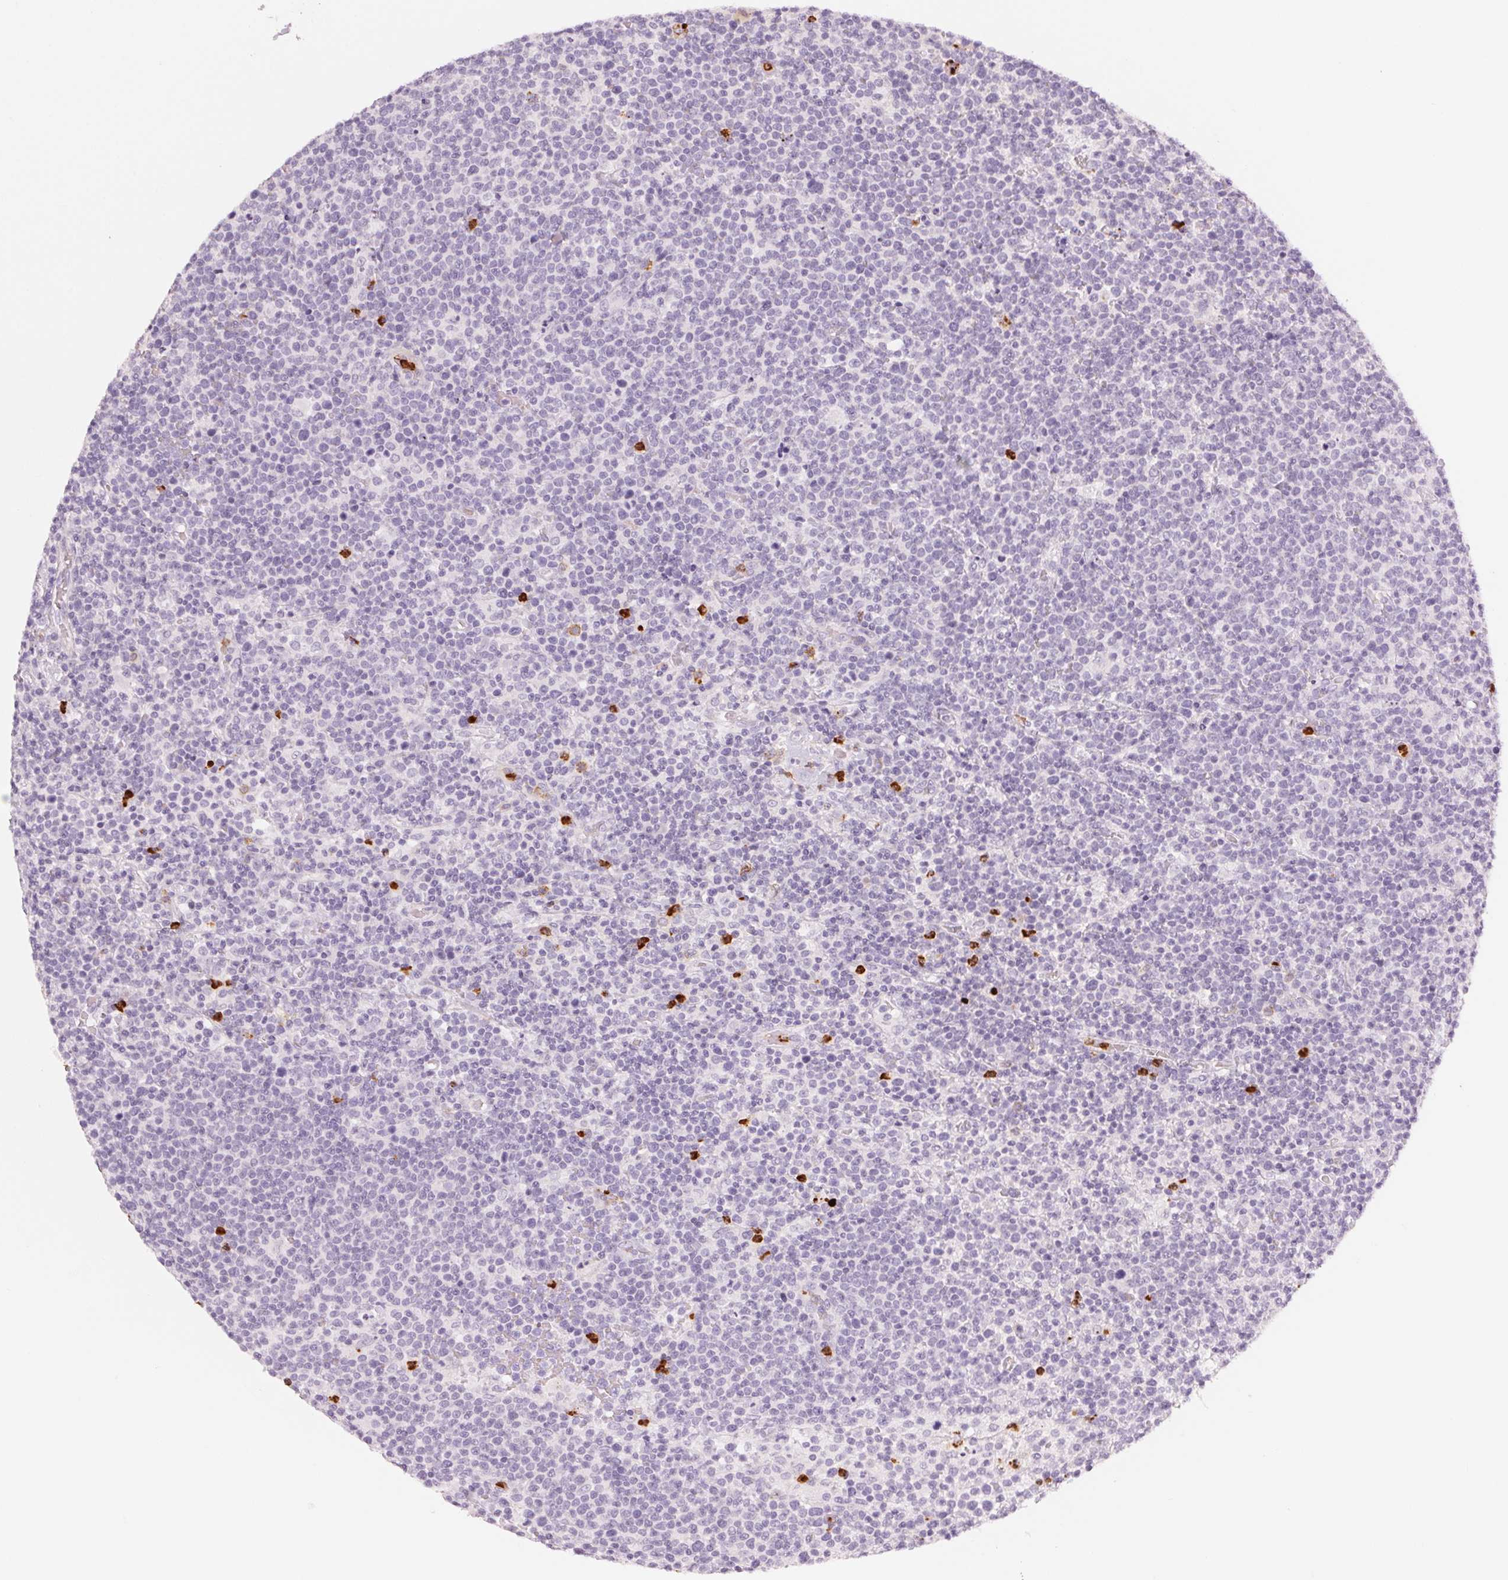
{"staining": {"intensity": "negative", "quantity": "none", "location": "none"}, "tissue": "lymphoma", "cell_type": "Tumor cells", "image_type": "cancer", "snomed": [{"axis": "morphology", "description": "Malignant lymphoma, non-Hodgkin's type, High grade"}, {"axis": "topography", "description": "Lymph node"}], "caption": "Human lymphoma stained for a protein using immunohistochemistry reveals no staining in tumor cells.", "gene": "KLK7", "patient": {"sex": "male", "age": 61}}